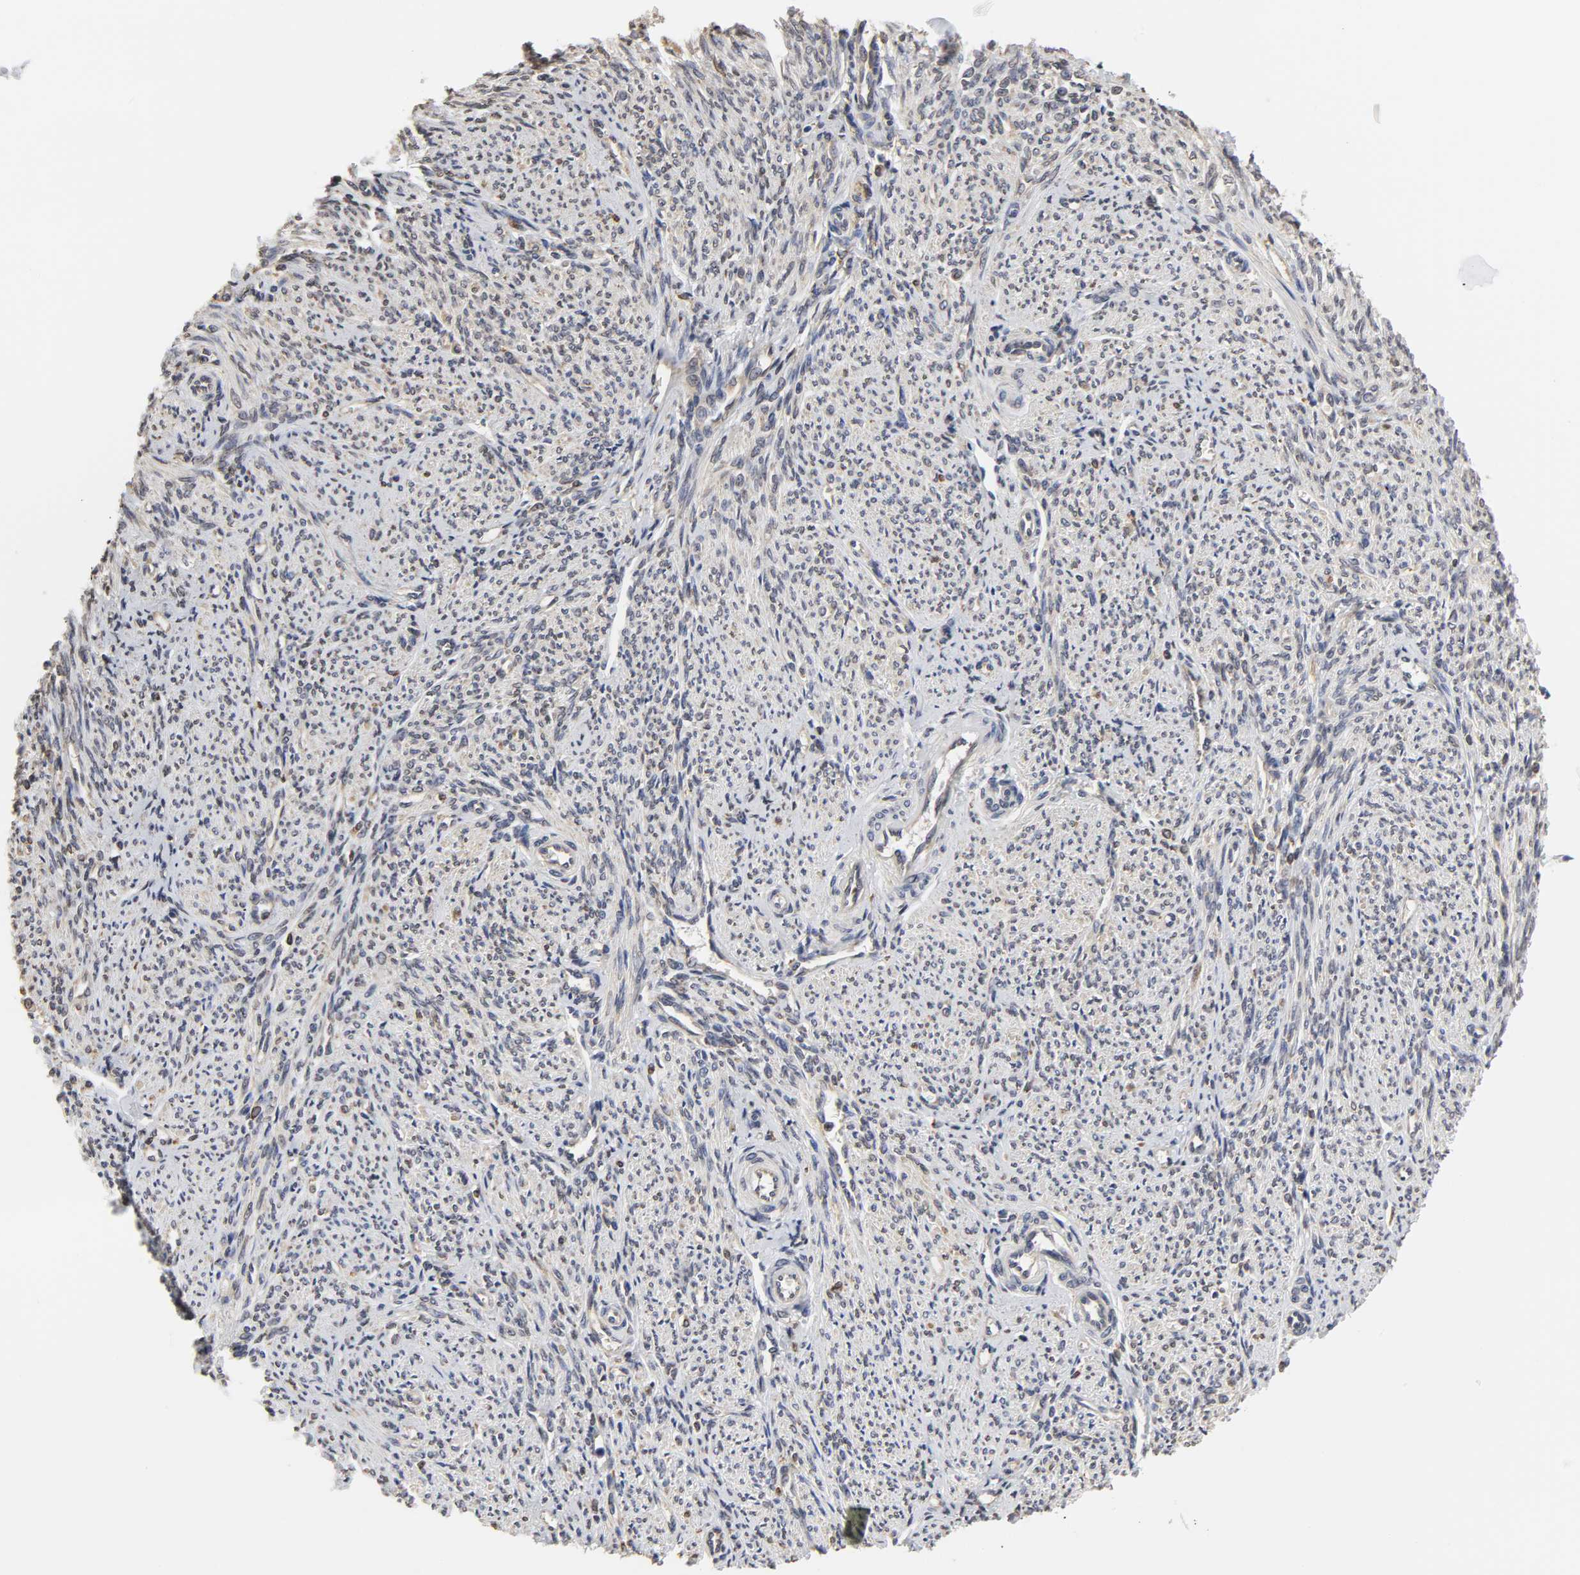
{"staining": {"intensity": "weak", "quantity": "<25%", "location": "cytoplasmic/membranous"}, "tissue": "smooth muscle", "cell_type": "Smooth muscle cells", "image_type": "normal", "snomed": [{"axis": "morphology", "description": "Normal tissue, NOS"}, {"axis": "topography", "description": "Smooth muscle"}], "caption": "High power microscopy photomicrograph of an immunohistochemistry (IHC) histopathology image of unremarkable smooth muscle, revealing no significant staining in smooth muscle cells. (Immunohistochemistry, brightfield microscopy, high magnification).", "gene": "HCK", "patient": {"sex": "female", "age": 65}}